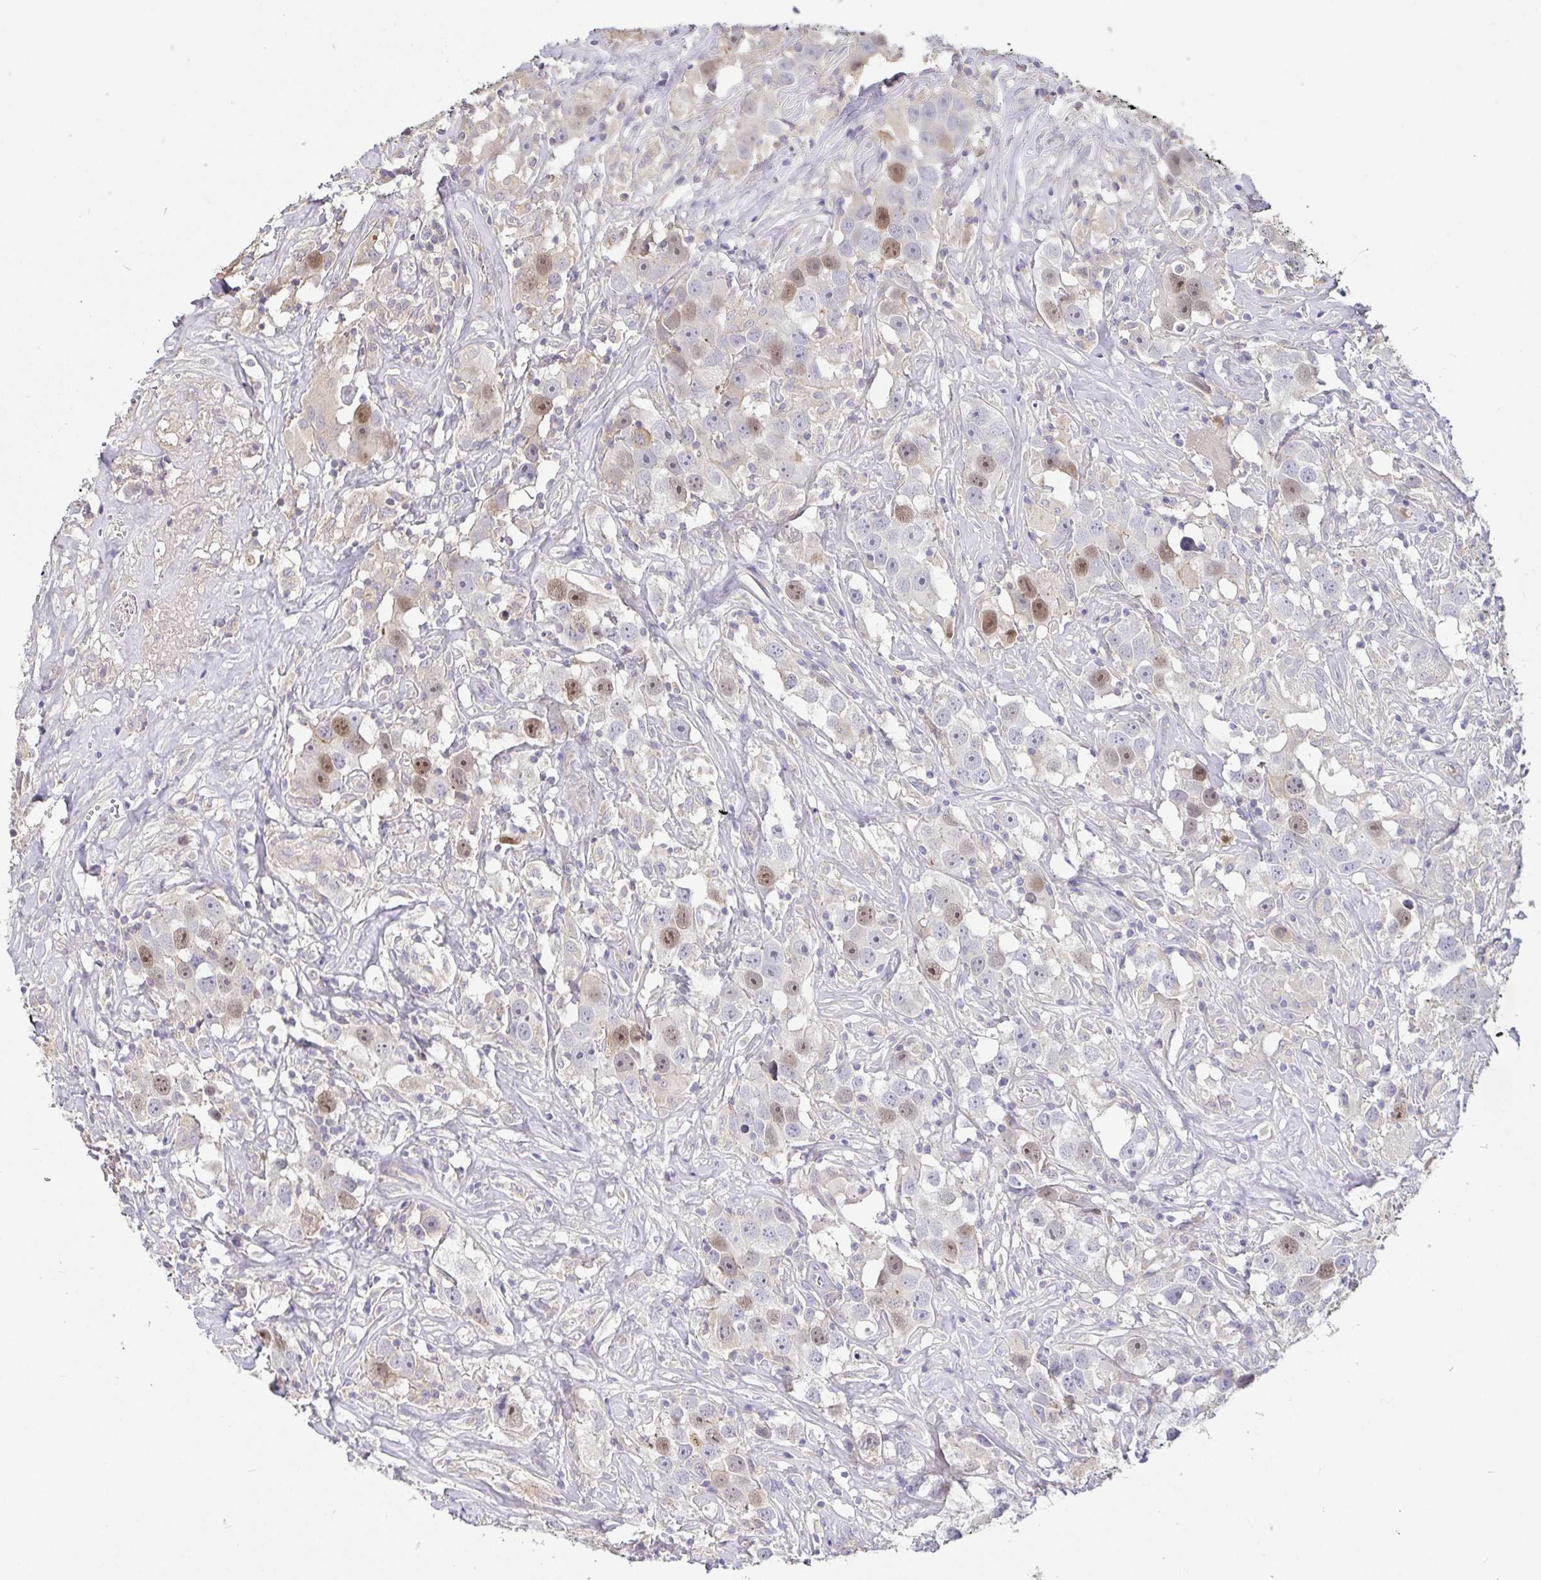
{"staining": {"intensity": "moderate", "quantity": "<25%", "location": "nuclear"}, "tissue": "testis cancer", "cell_type": "Tumor cells", "image_type": "cancer", "snomed": [{"axis": "morphology", "description": "Seminoma, NOS"}, {"axis": "topography", "description": "Testis"}], "caption": "Approximately <25% of tumor cells in seminoma (testis) demonstrate moderate nuclear protein expression as visualized by brown immunohistochemical staining.", "gene": "ANLN", "patient": {"sex": "male", "age": 49}}